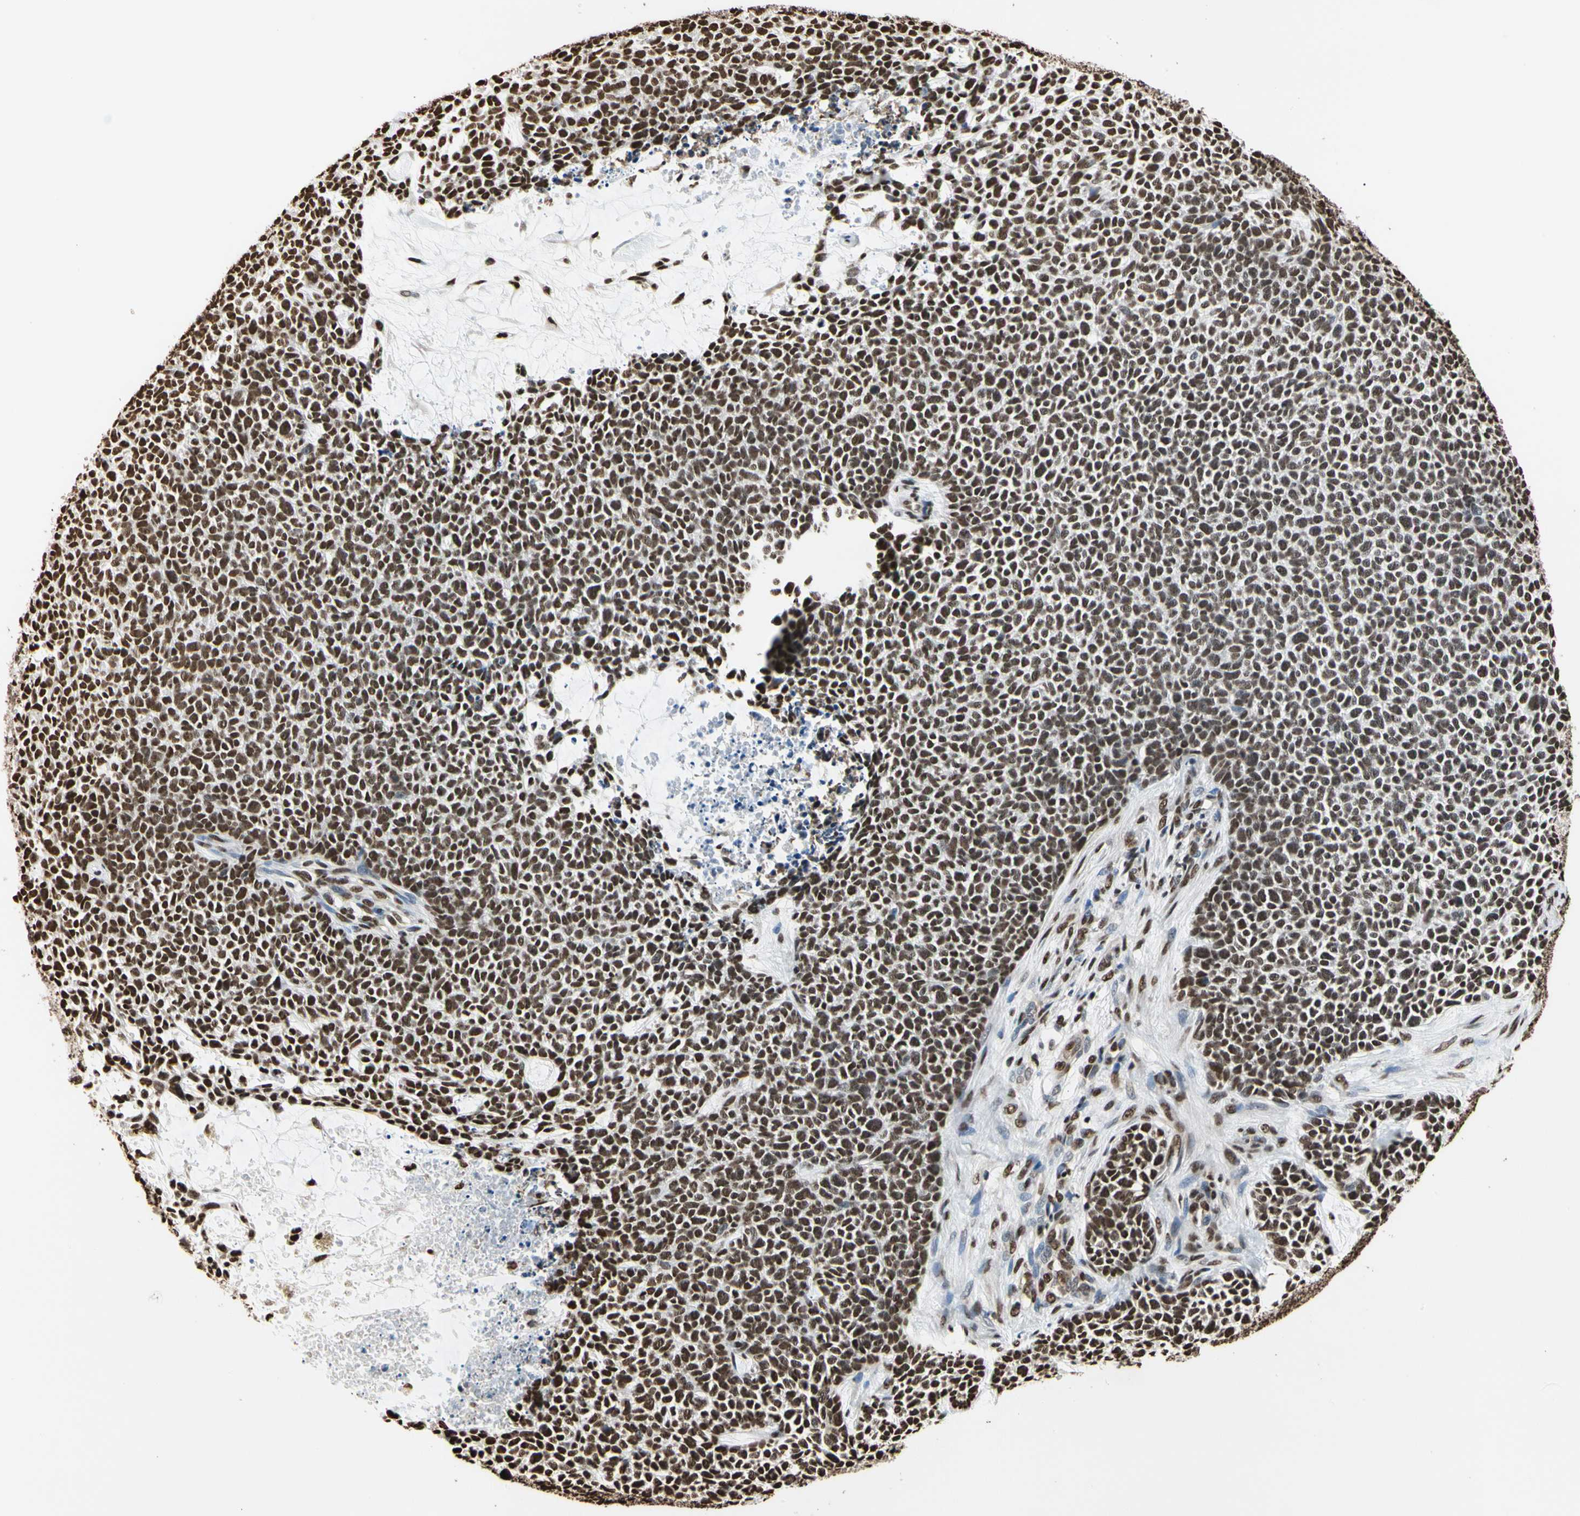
{"staining": {"intensity": "strong", "quantity": ">75%", "location": "nuclear"}, "tissue": "skin cancer", "cell_type": "Tumor cells", "image_type": "cancer", "snomed": [{"axis": "morphology", "description": "Basal cell carcinoma"}, {"axis": "topography", "description": "Skin"}], "caption": "Tumor cells demonstrate high levels of strong nuclear expression in approximately >75% of cells in skin basal cell carcinoma.", "gene": "HNRNPK", "patient": {"sex": "female", "age": 84}}